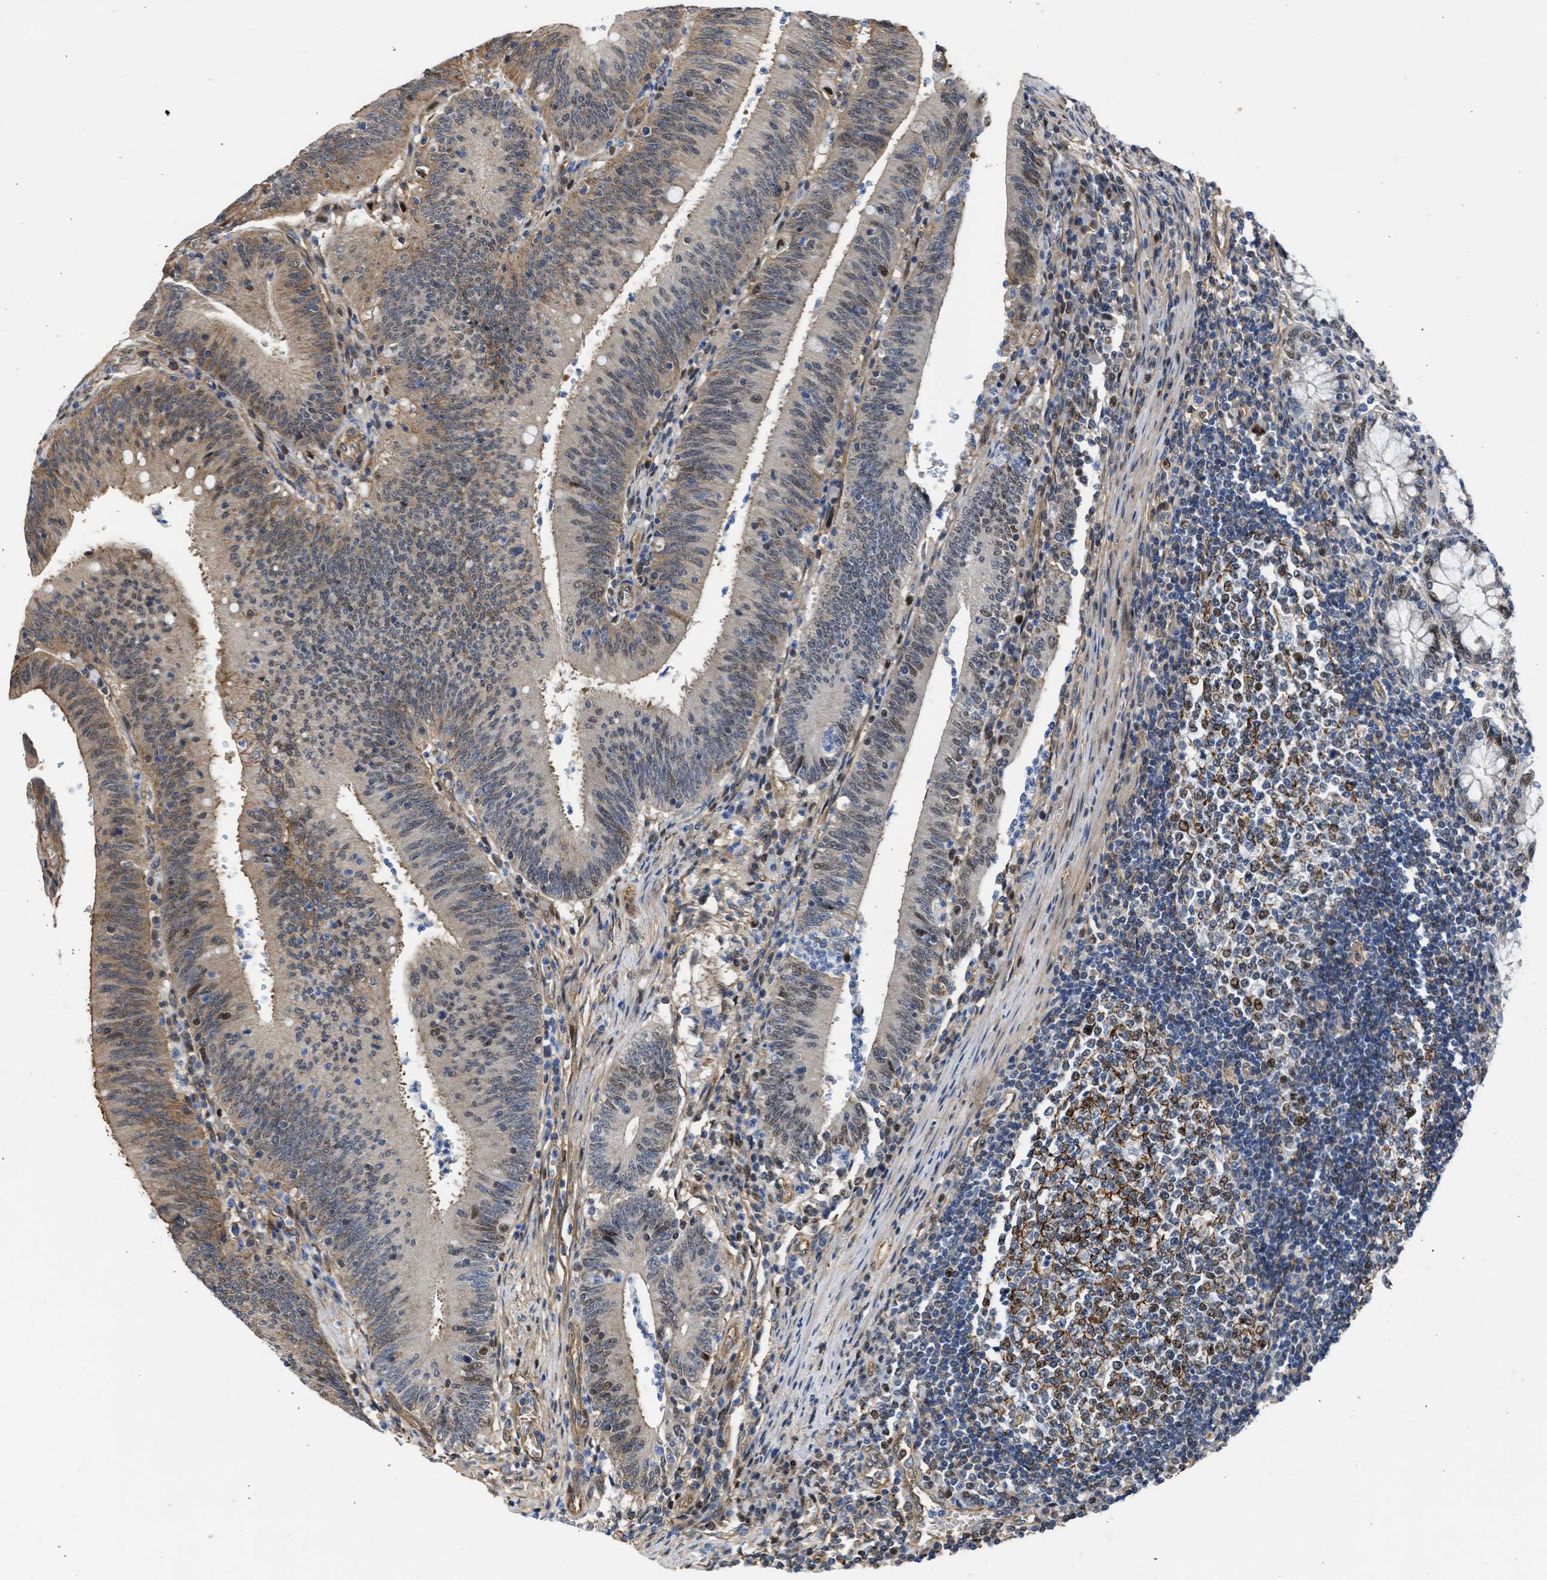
{"staining": {"intensity": "moderate", "quantity": "<25%", "location": "cytoplasmic/membranous,nuclear"}, "tissue": "colorectal cancer", "cell_type": "Tumor cells", "image_type": "cancer", "snomed": [{"axis": "morphology", "description": "Normal tissue, NOS"}, {"axis": "morphology", "description": "Adenocarcinoma, NOS"}, {"axis": "topography", "description": "Rectum"}], "caption": "About <25% of tumor cells in colorectal adenocarcinoma display moderate cytoplasmic/membranous and nuclear protein expression as visualized by brown immunohistochemical staining.", "gene": "MAS1L", "patient": {"sex": "female", "age": 66}}